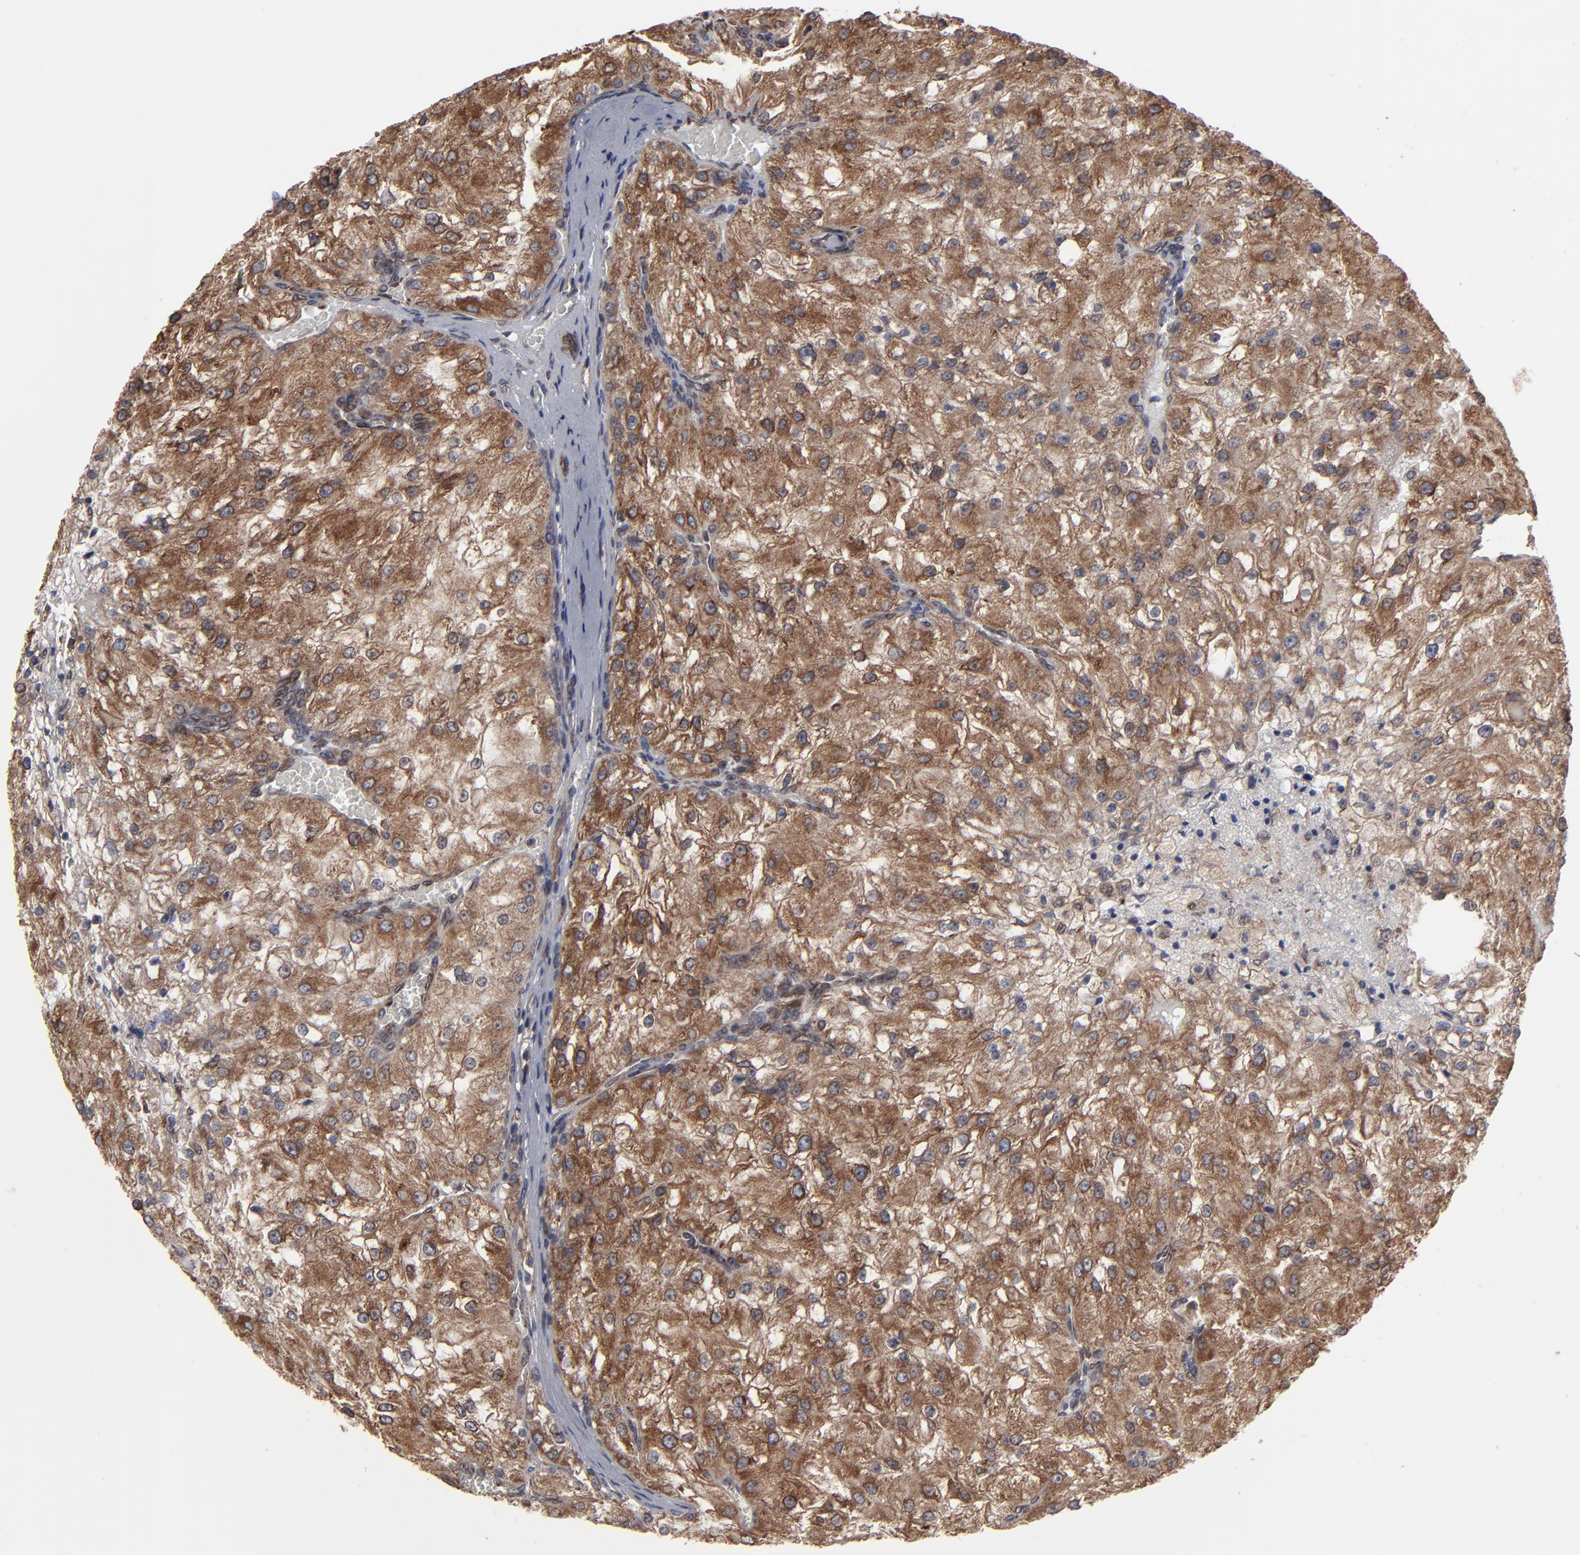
{"staining": {"intensity": "moderate", "quantity": ">75%", "location": "cytoplasmic/membranous"}, "tissue": "renal cancer", "cell_type": "Tumor cells", "image_type": "cancer", "snomed": [{"axis": "morphology", "description": "Adenocarcinoma, NOS"}, {"axis": "topography", "description": "Kidney"}], "caption": "A micrograph showing moderate cytoplasmic/membranous positivity in approximately >75% of tumor cells in adenocarcinoma (renal), as visualized by brown immunohistochemical staining.", "gene": "CNIH1", "patient": {"sex": "female", "age": 74}}